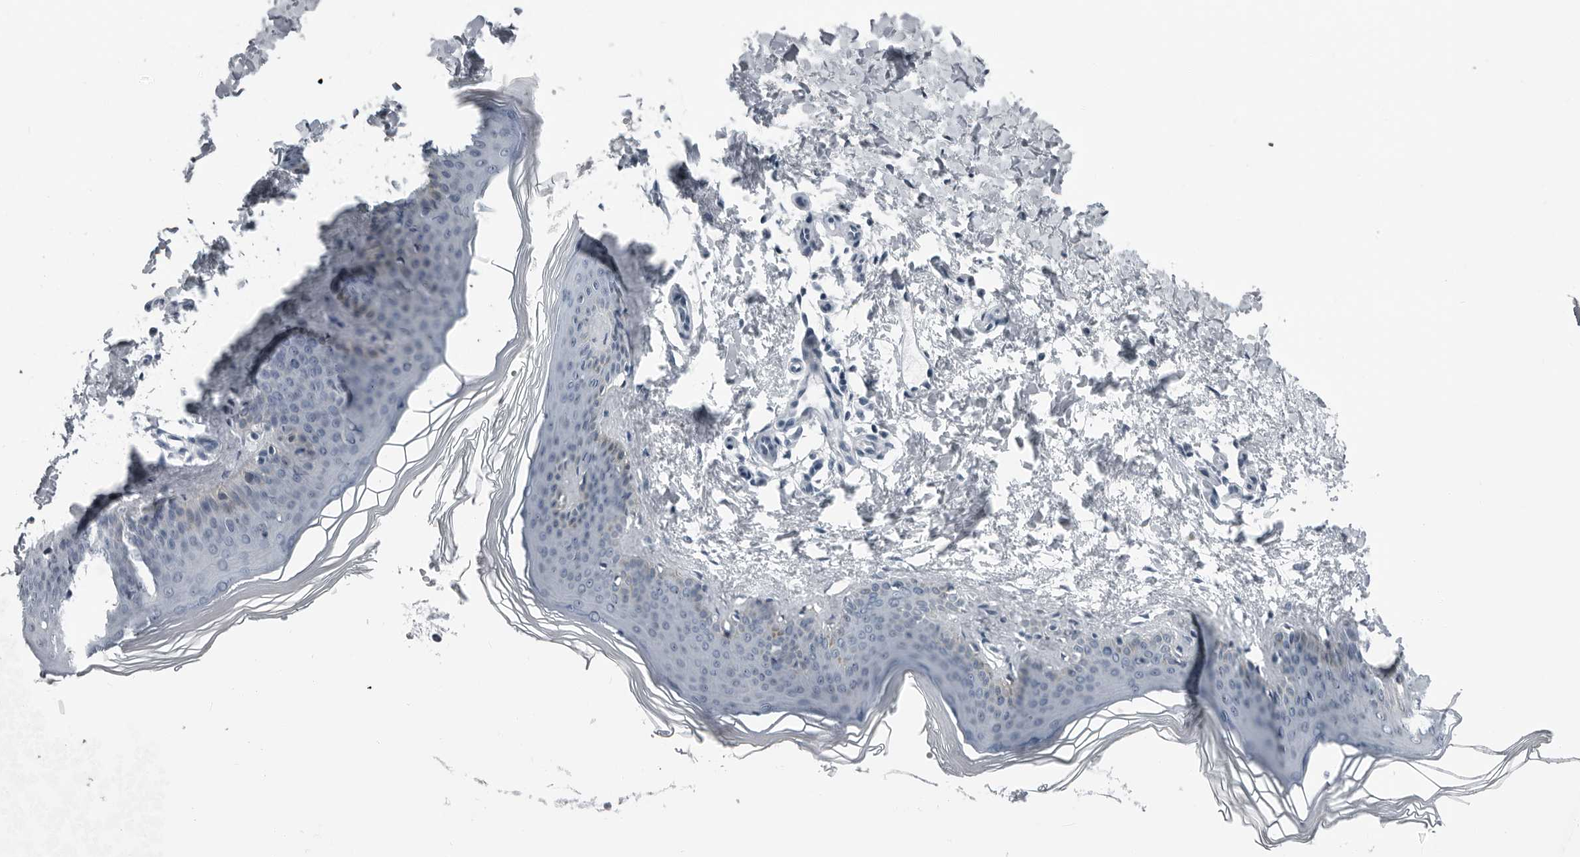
{"staining": {"intensity": "negative", "quantity": "none", "location": "none"}, "tissue": "skin", "cell_type": "Fibroblasts", "image_type": "normal", "snomed": [{"axis": "morphology", "description": "Normal tissue, NOS"}, {"axis": "topography", "description": "Skin"}], "caption": "This micrograph is of benign skin stained with immunohistochemistry (IHC) to label a protein in brown with the nuclei are counter-stained blue. There is no positivity in fibroblasts.", "gene": "PDCD11", "patient": {"sex": "female", "age": 27}}